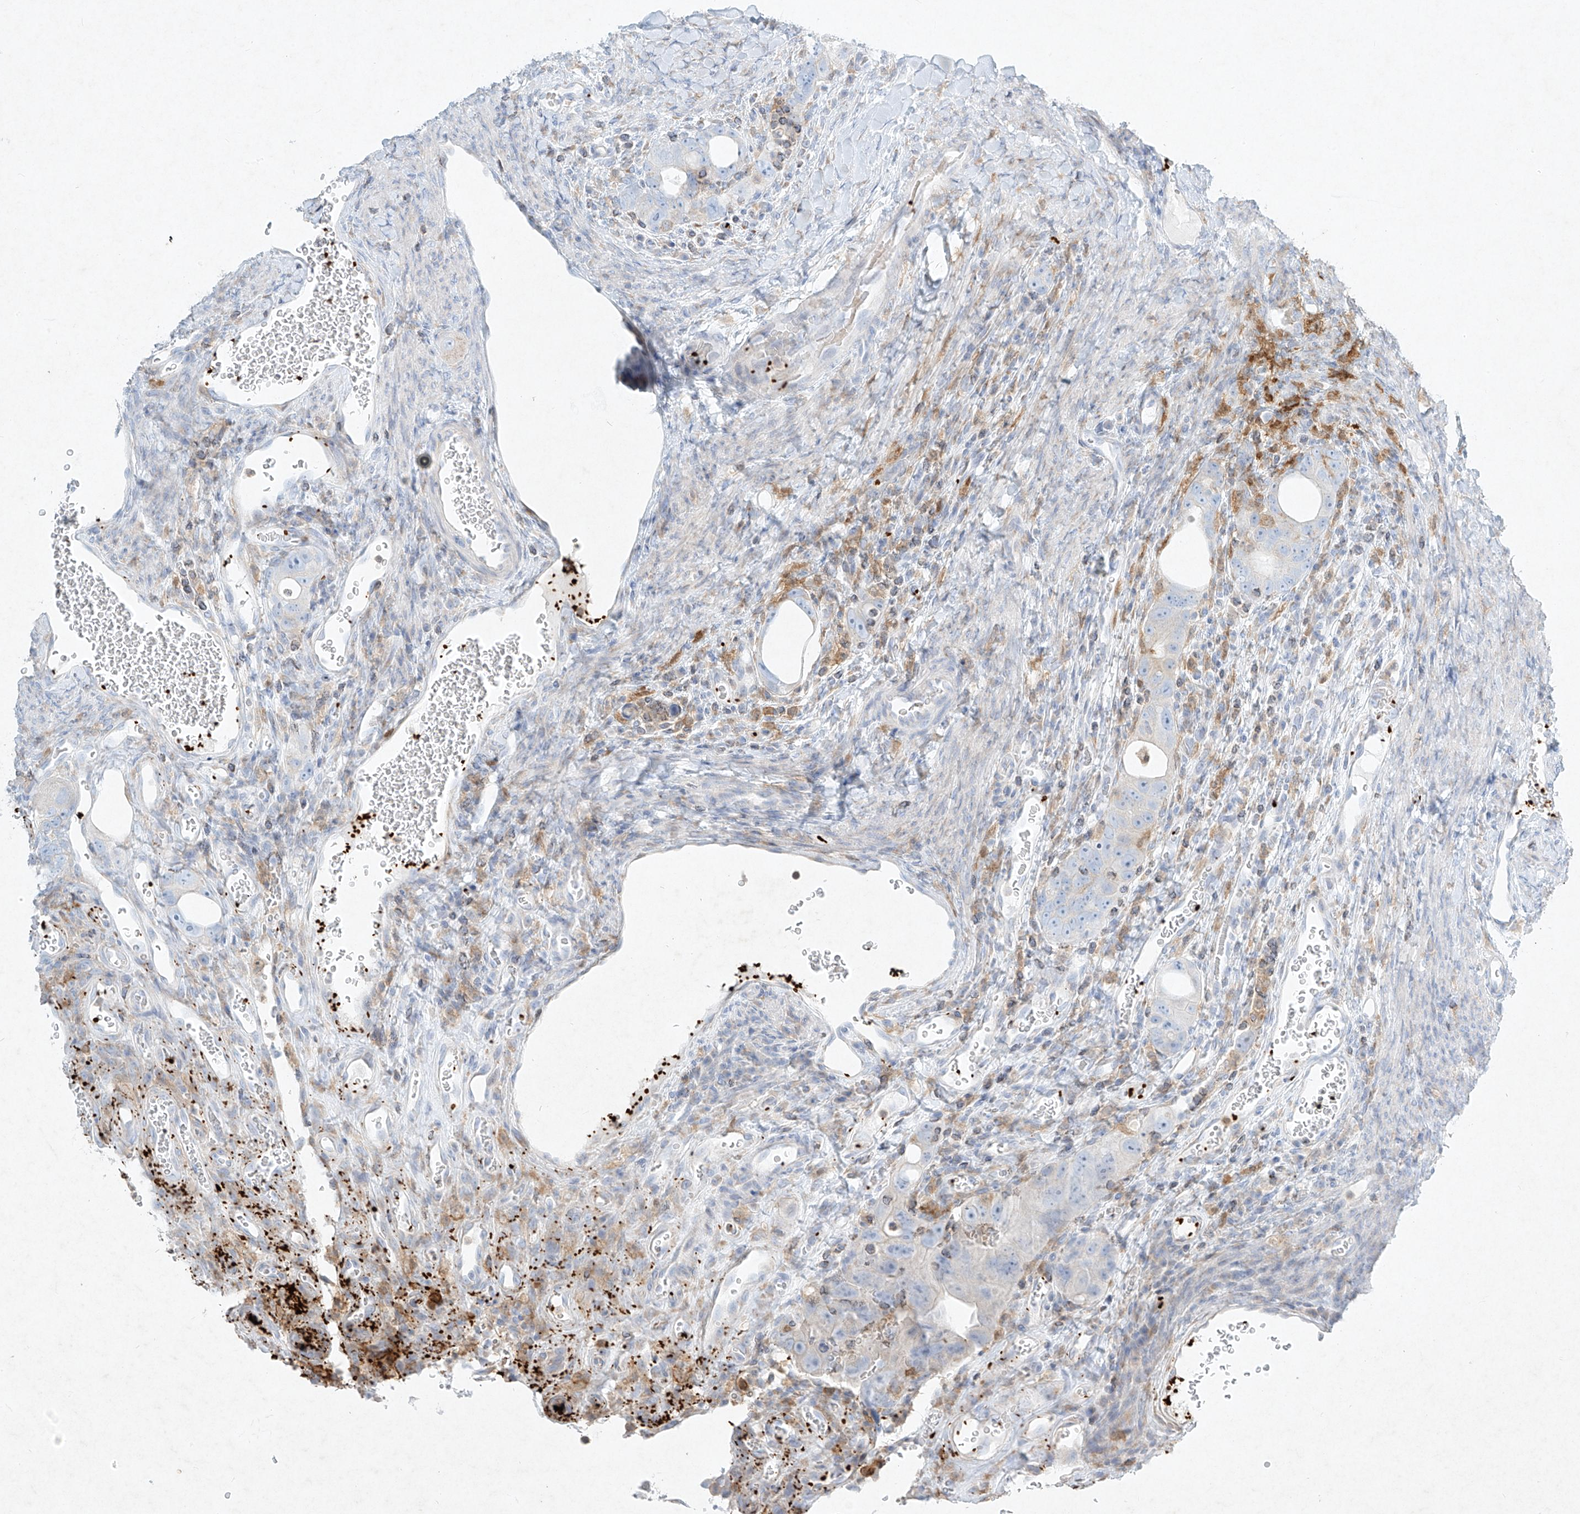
{"staining": {"intensity": "negative", "quantity": "none", "location": "none"}, "tissue": "colorectal cancer", "cell_type": "Tumor cells", "image_type": "cancer", "snomed": [{"axis": "morphology", "description": "Adenocarcinoma, NOS"}, {"axis": "topography", "description": "Rectum"}], "caption": "DAB (3,3'-diaminobenzidine) immunohistochemical staining of human colorectal adenocarcinoma reveals no significant expression in tumor cells. The staining was performed using DAB to visualize the protein expression in brown, while the nuclei were stained in blue with hematoxylin (Magnification: 20x).", "gene": "PLEK", "patient": {"sex": "male", "age": 59}}